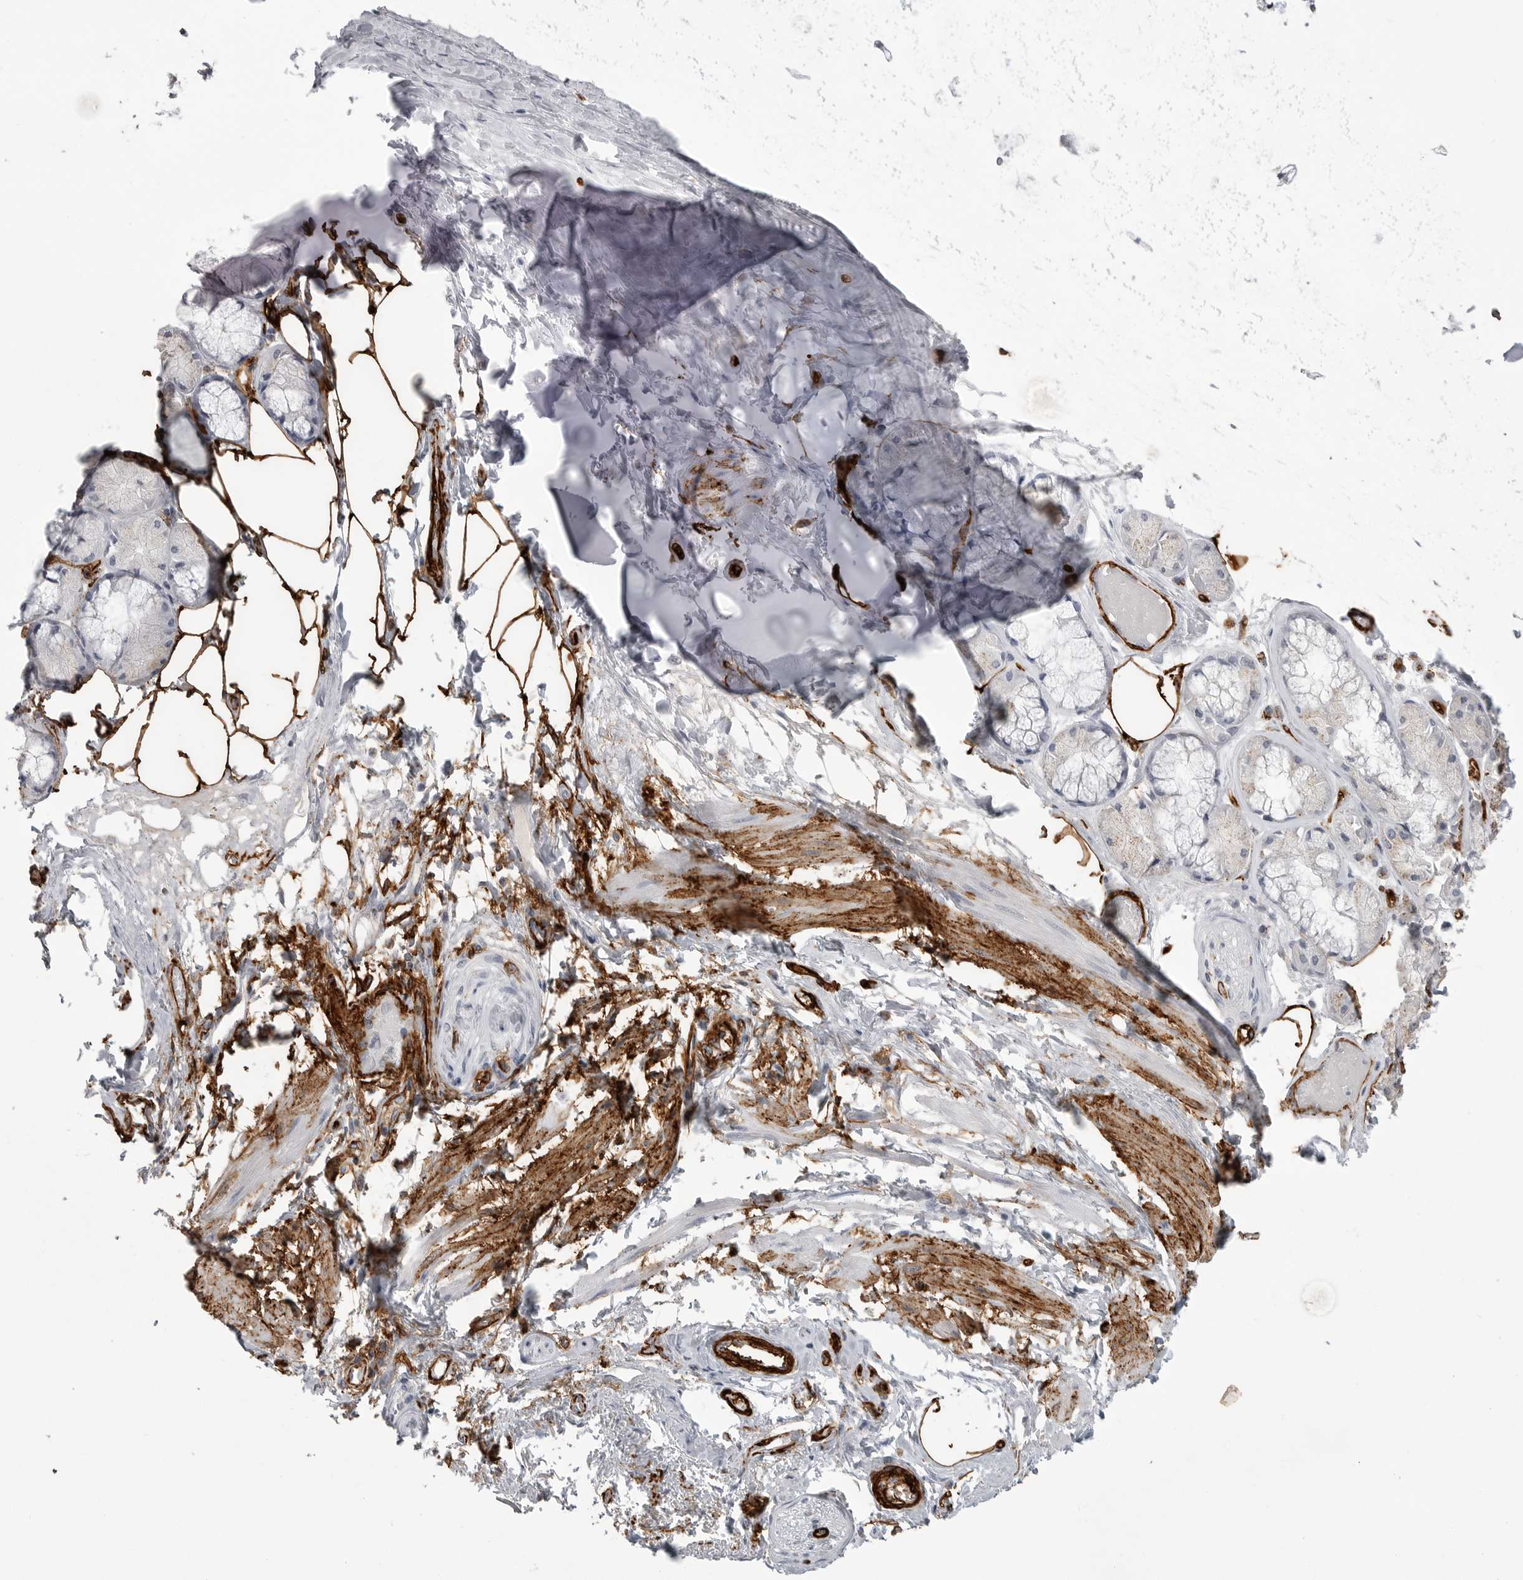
{"staining": {"intensity": "strong", "quantity": ">75%", "location": "cytoplasmic/membranous"}, "tissue": "adipose tissue", "cell_type": "Adipocytes", "image_type": "normal", "snomed": [{"axis": "morphology", "description": "Normal tissue, NOS"}, {"axis": "topography", "description": "Bronchus"}], "caption": "Immunohistochemical staining of unremarkable adipose tissue demonstrates high levels of strong cytoplasmic/membranous positivity in about >75% of adipocytes.", "gene": "AOC3", "patient": {"sex": "male", "age": 66}}